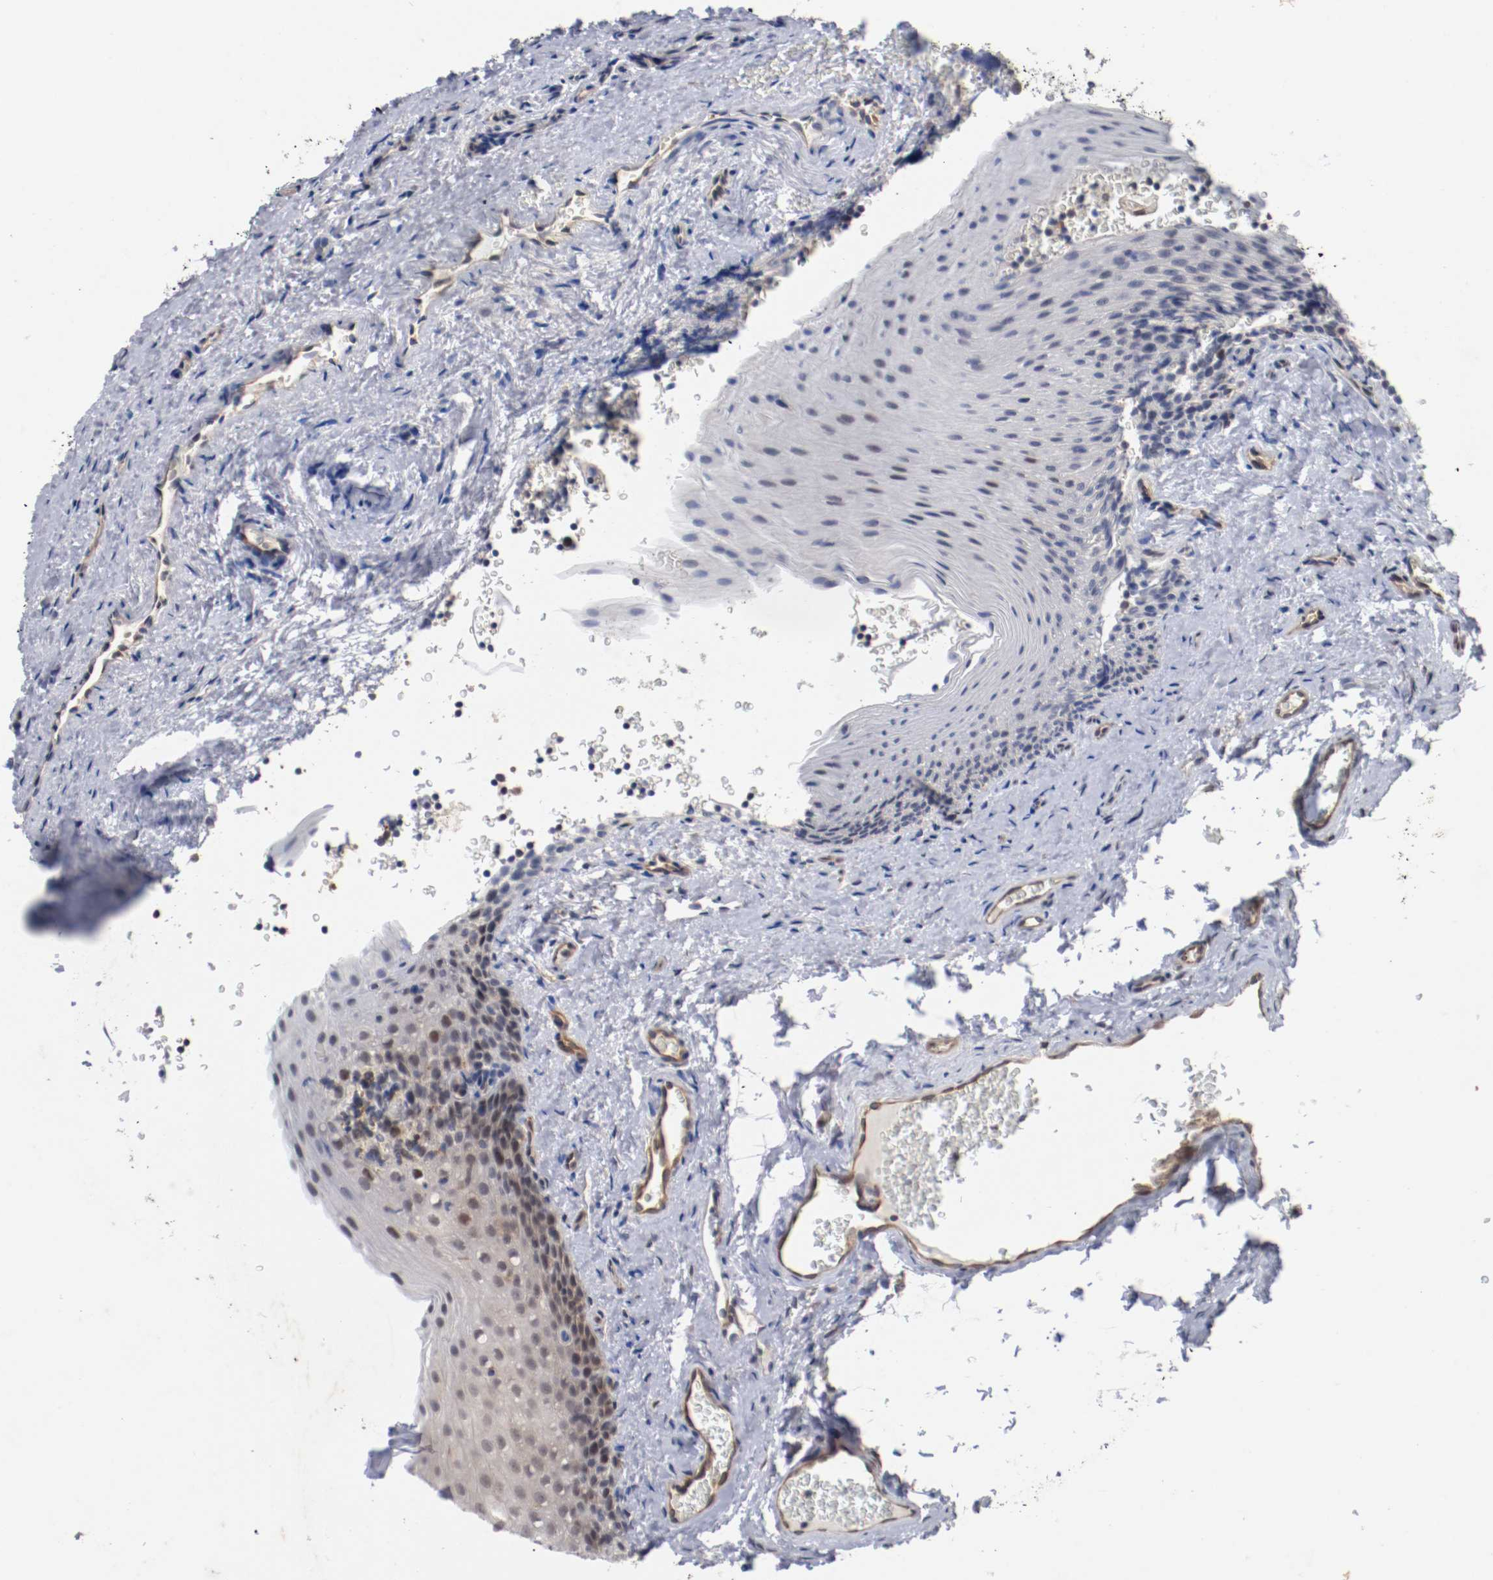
{"staining": {"intensity": "moderate", "quantity": "25%-75%", "location": "cytoplasmic/membranous,nuclear"}, "tissue": "oral mucosa", "cell_type": "Squamous epithelial cells", "image_type": "normal", "snomed": [{"axis": "morphology", "description": "Normal tissue, NOS"}, {"axis": "topography", "description": "Oral tissue"}], "caption": "IHC (DAB (3,3'-diaminobenzidine)) staining of normal oral mucosa exhibits moderate cytoplasmic/membranous,nuclear protein staining in approximately 25%-75% of squamous epithelial cells.", "gene": "RBM23", "patient": {"sex": "male", "age": 20}}